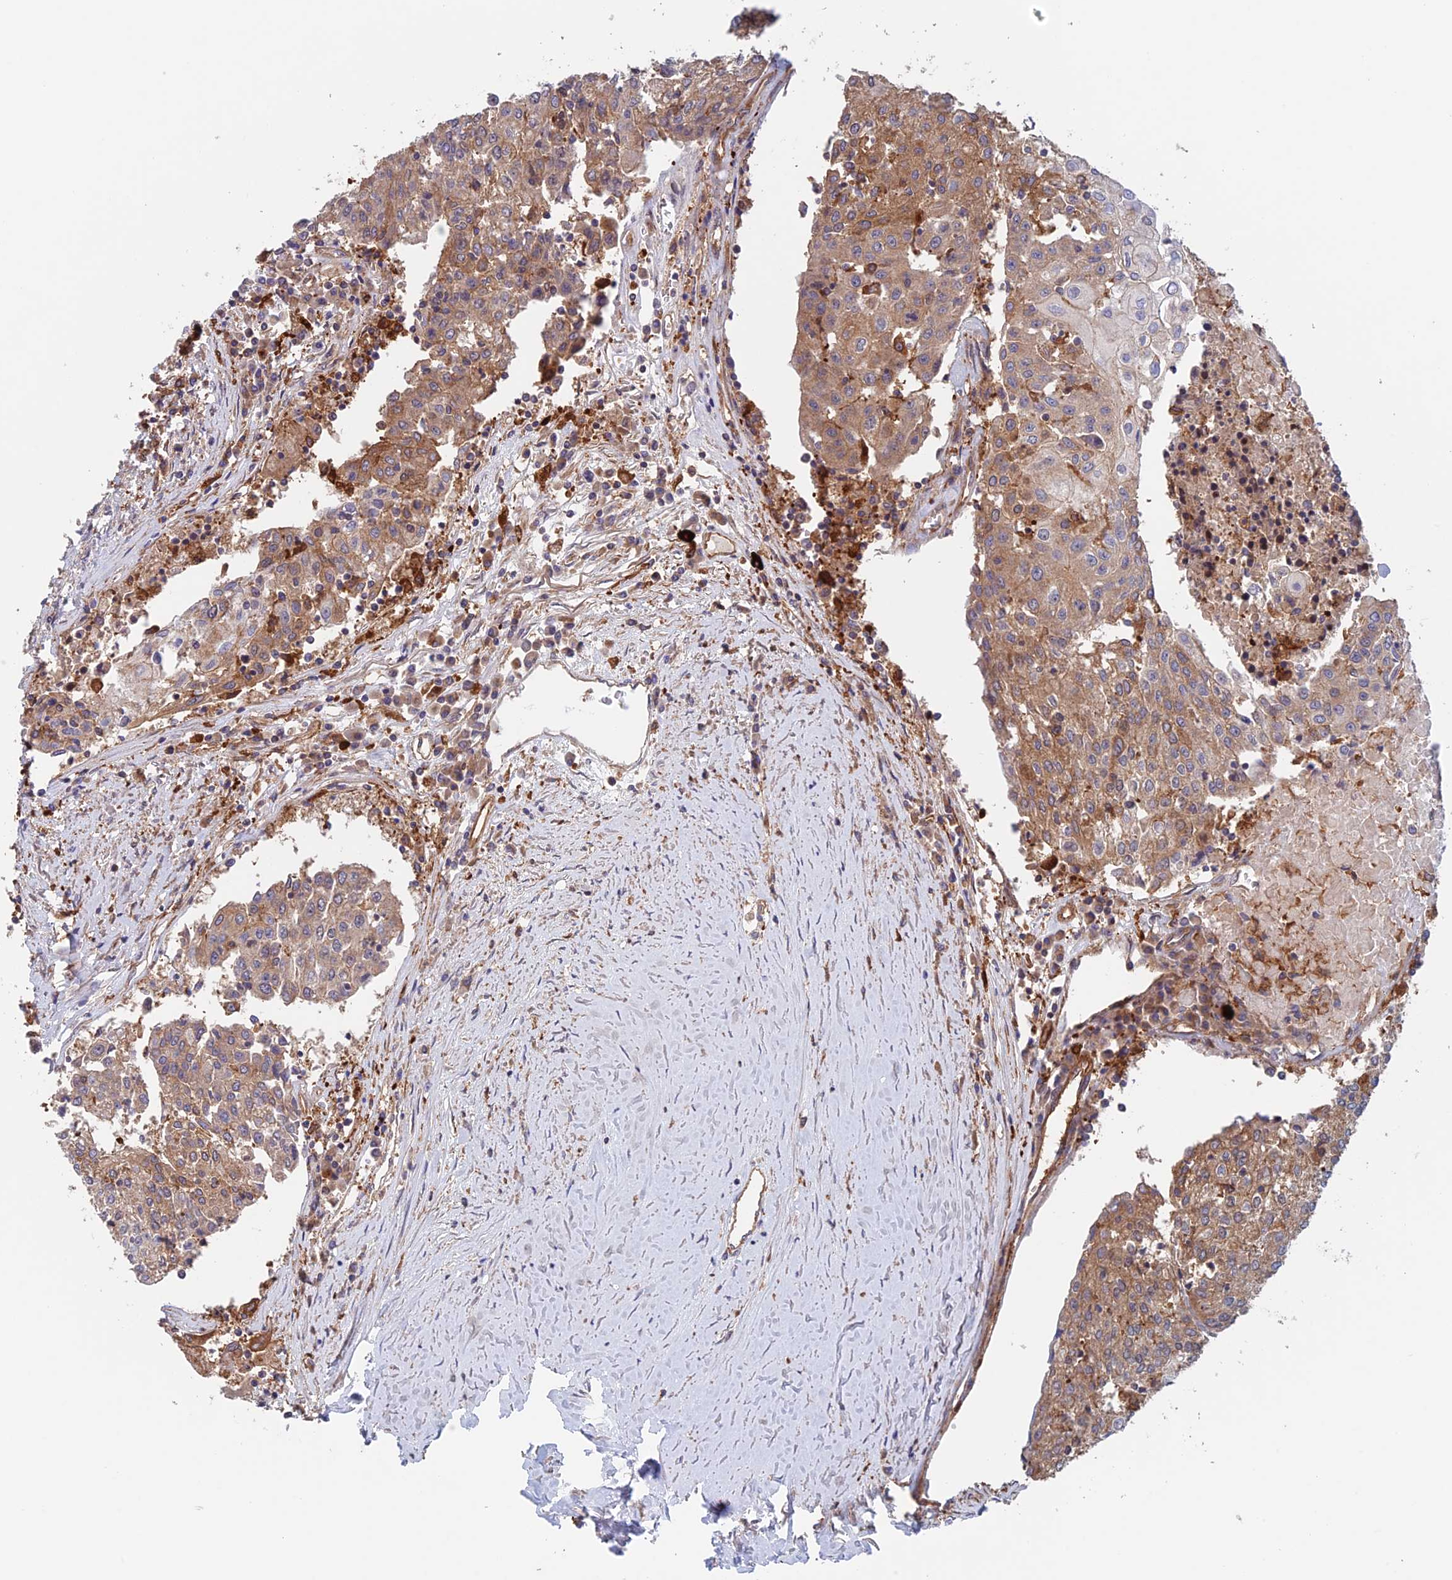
{"staining": {"intensity": "moderate", "quantity": ">75%", "location": "cytoplasmic/membranous"}, "tissue": "urothelial cancer", "cell_type": "Tumor cells", "image_type": "cancer", "snomed": [{"axis": "morphology", "description": "Urothelial carcinoma, High grade"}, {"axis": "topography", "description": "Urinary bladder"}], "caption": "High-power microscopy captured an IHC photomicrograph of urothelial cancer, revealing moderate cytoplasmic/membranous expression in approximately >75% of tumor cells.", "gene": "NUDT16L1", "patient": {"sex": "female", "age": 85}}